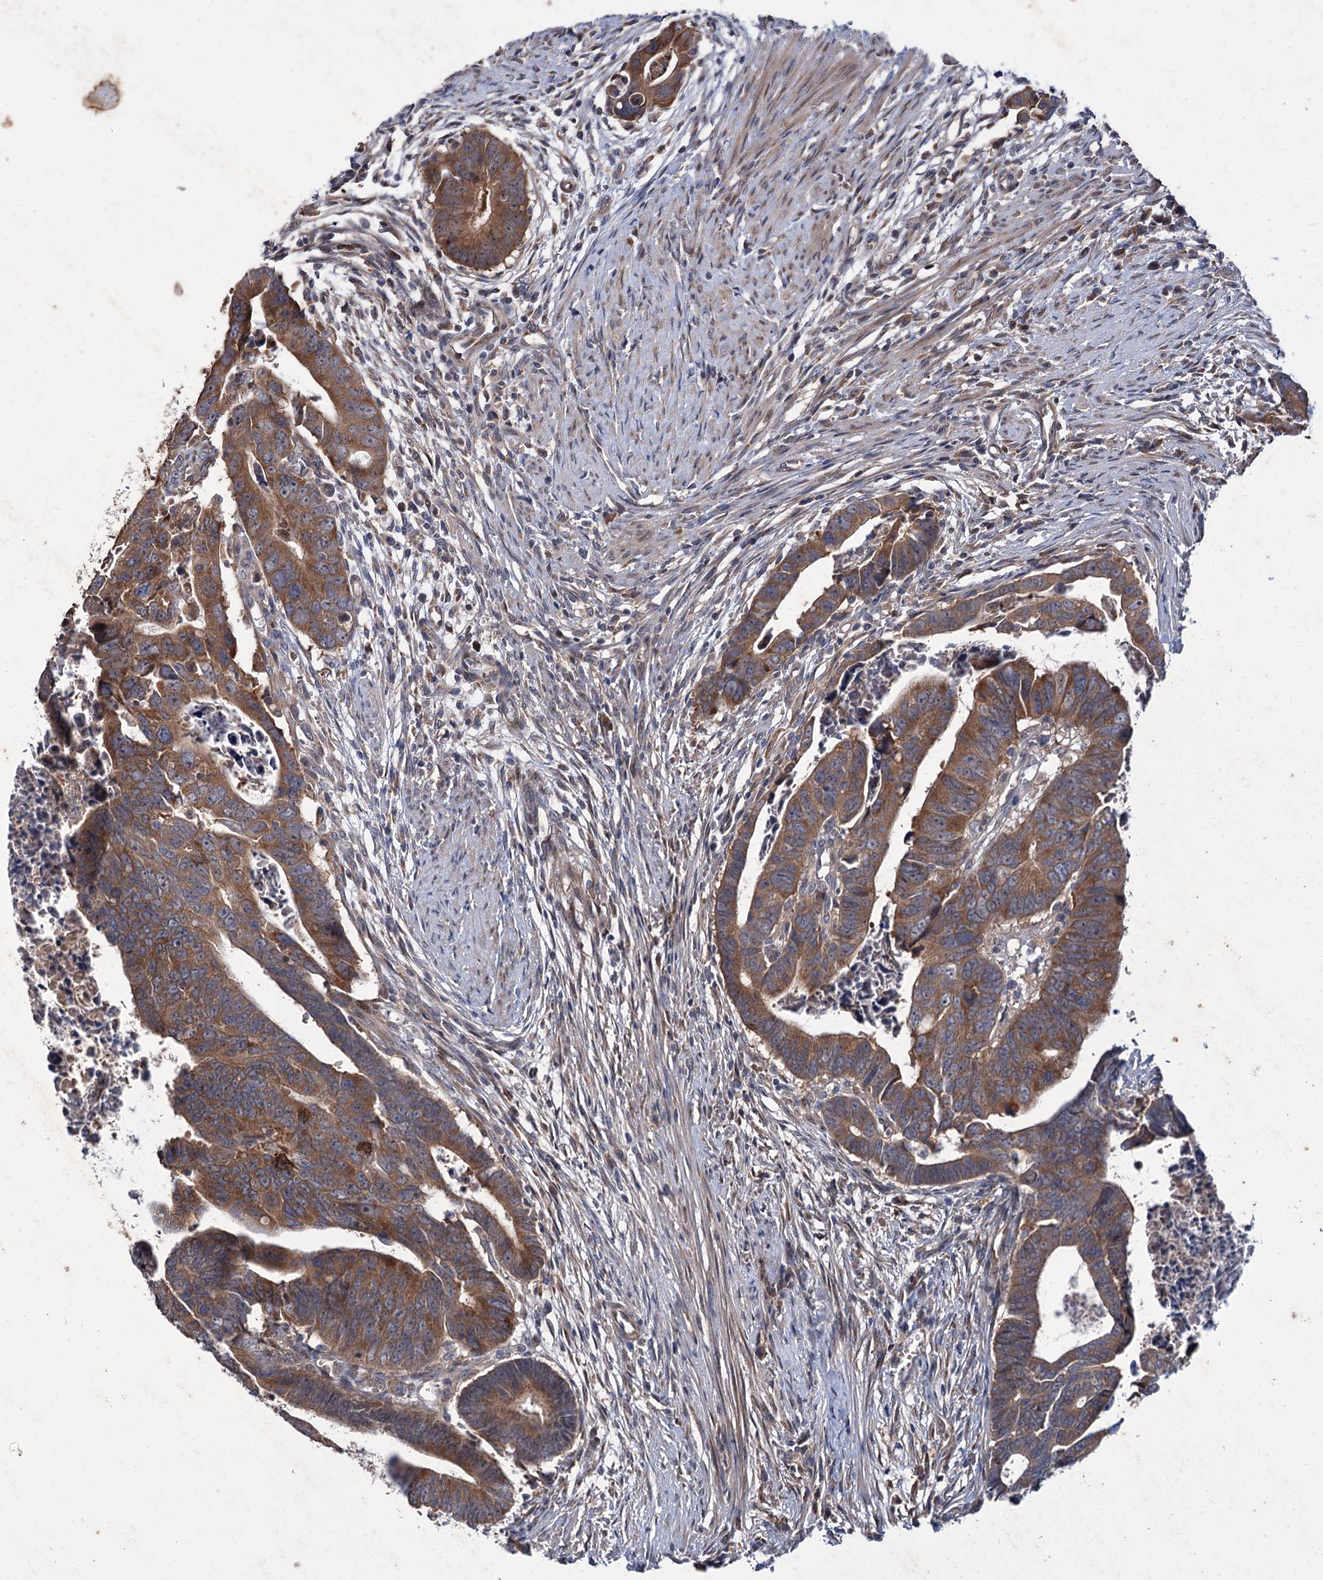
{"staining": {"intensity": "moderate", "quantity": ">75%", "location": "cytoplasmic/membranous"}, "tissue": "colorectal cancer", "cell_type": "Tumor cells", "image_type": "cancer", "snomed": [{"axis": "morphology", "description": "Adenocarcinoma, NOS"}, {"axis": "topography", "description": "Rectum"}], "caption": "Approximately >75% of tumor cells in colorectal adenocarcinoma demonstrate moderate cytoplasmic/membranous protein staining as visualized by brown immunohistochemical staining.", "gene": "PTPN3", "patient": {"sex": "female", "age": 65}}